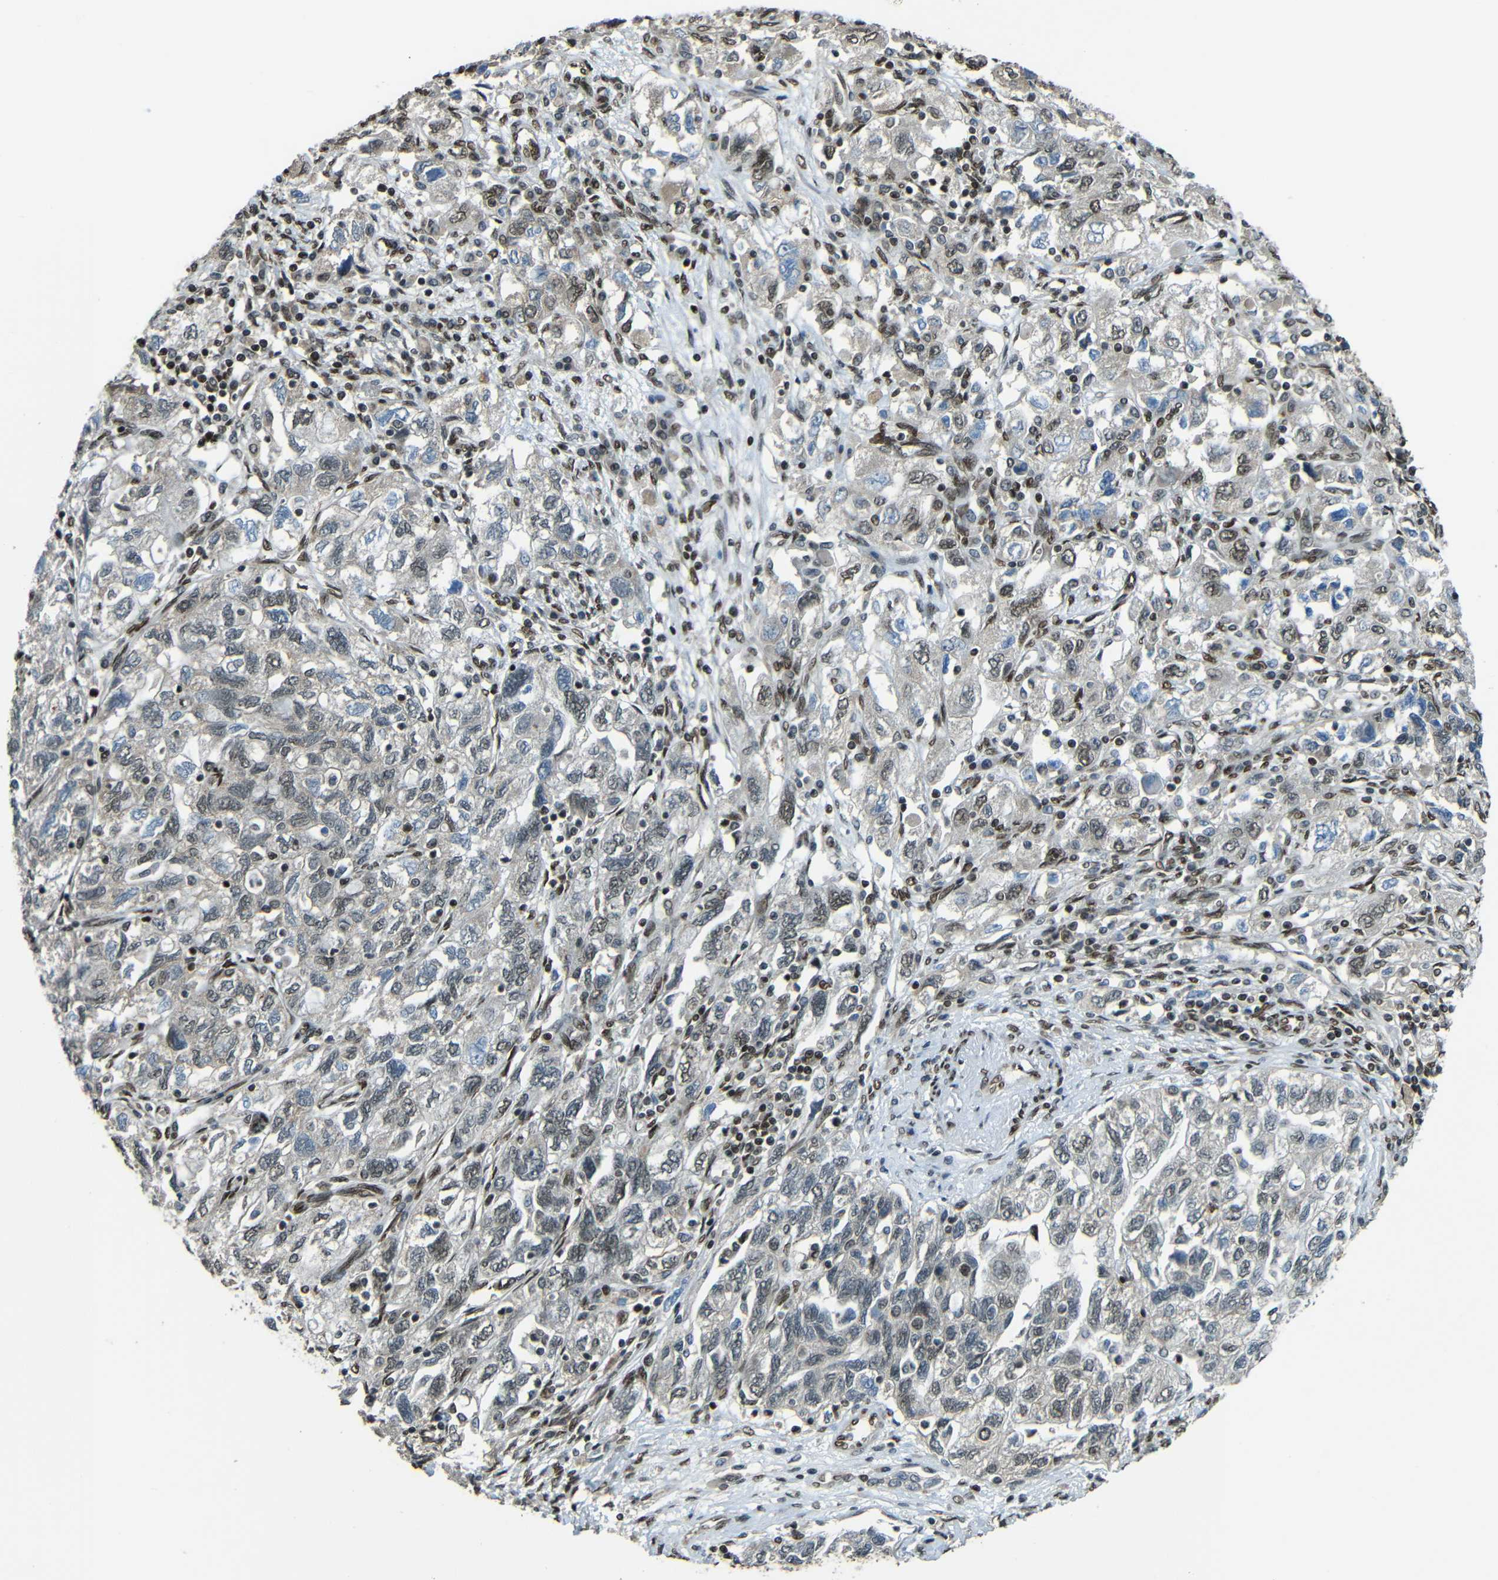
{"staining": {"intensity": "weak", "quantity": "<25%", "location": "cytoplasmic/membranous,nuclear"}, "tissue": "ovarian cancer", "cell_type": "Tumor cells", "image_type": "cancer", "snomed": [{"axis": "morphology", "description": "Carcinoma, NOS"}, {"axis": "morphology", "description": "Cystadenocarcinoma, serous, NOS"}, {"axis": "topography", "description": "Ovary"}], "caption": "Human ovarian carcinoma stained for a protein using immunohistochemistry (IHC) exhibits no positivity in tumor cells.", "gene": "PSIP1", "patient": {"sex": "female", "age": 69}}